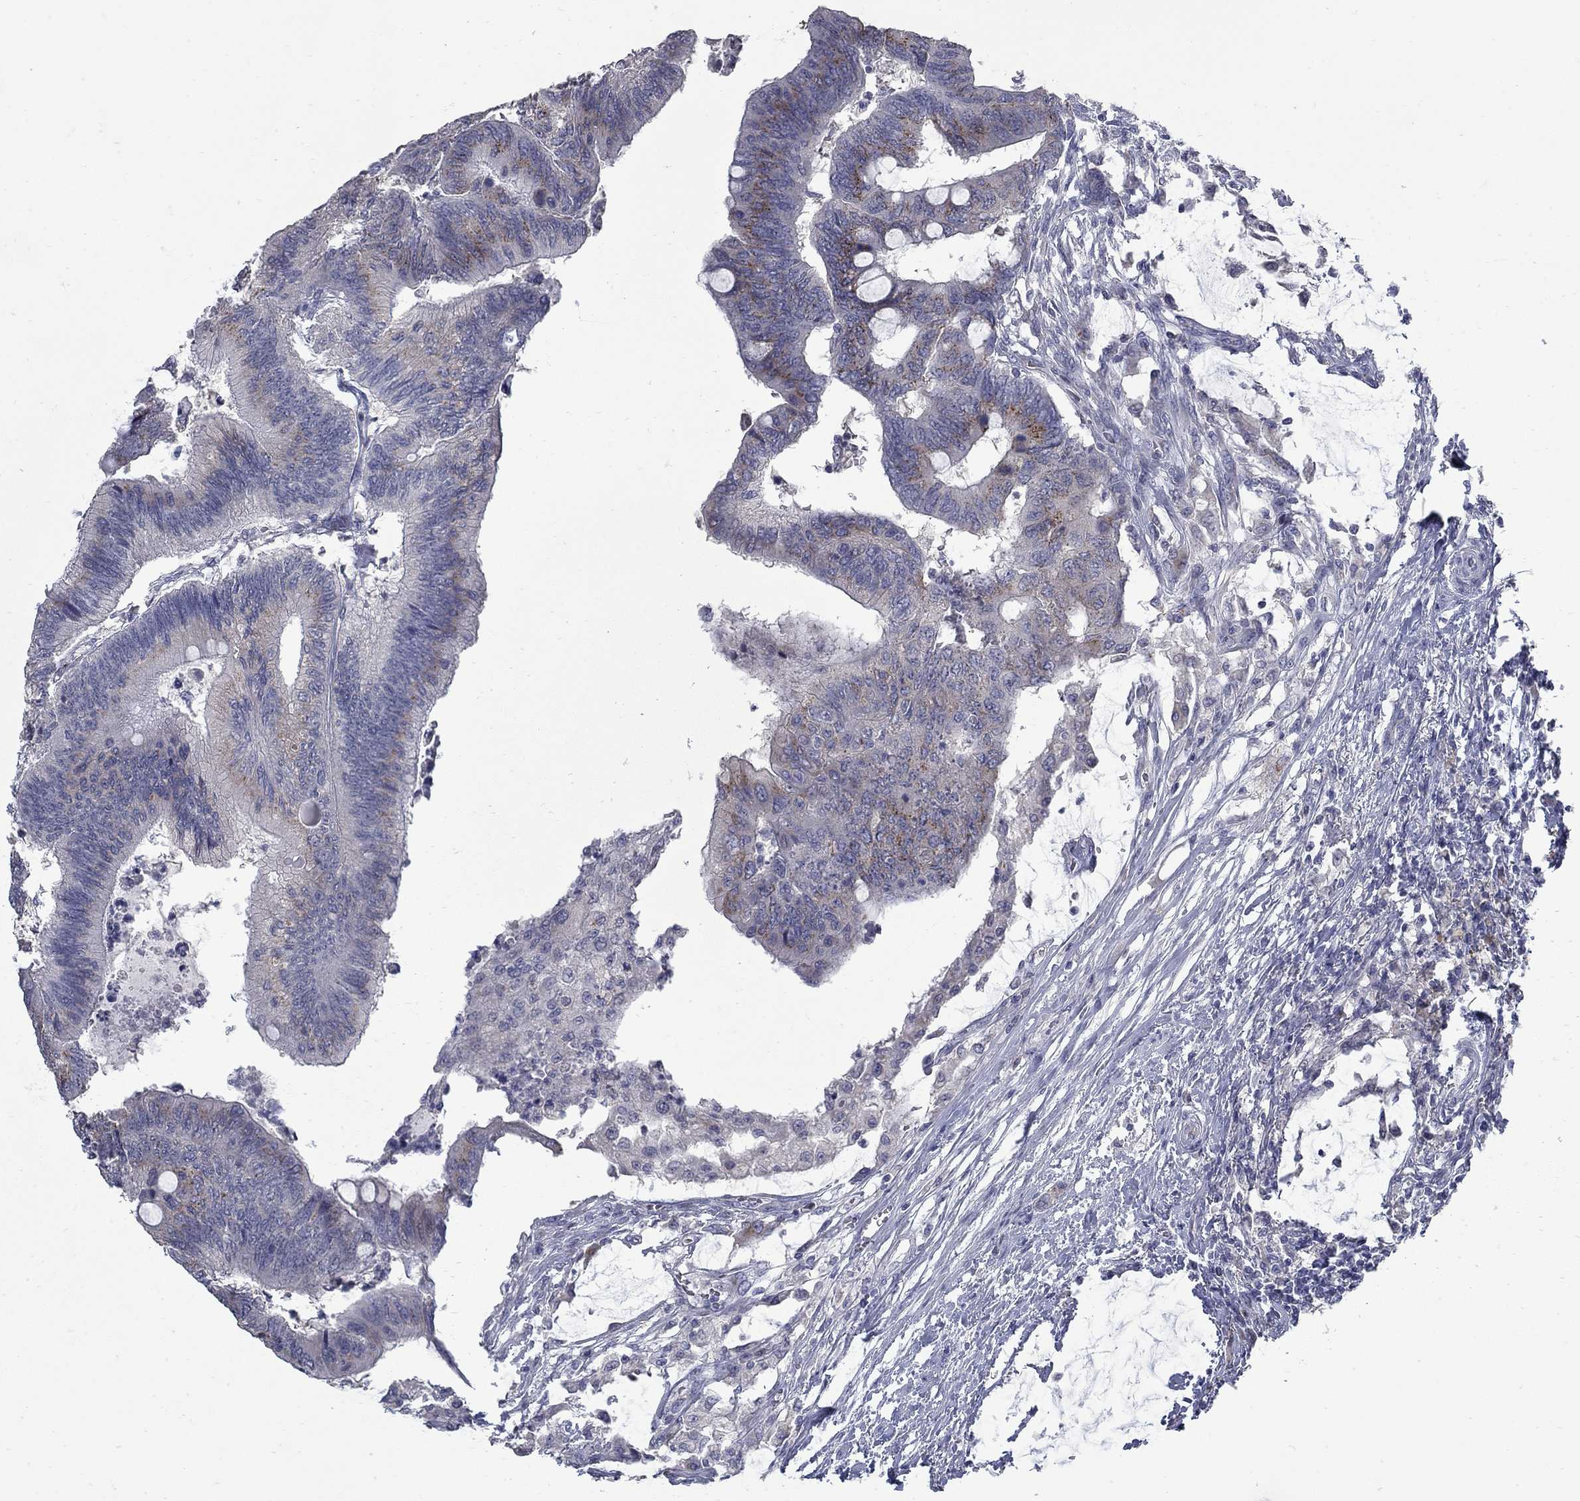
{"staining": {"intensity": "moderate", "quantity": "<25%", "location": "cytoplasmic/membranous"}, "tissue": "colorectal cancer", "cell_type": "Tumor cells", "image_type": "cancer", "snomed": [{"axis": "morphology", "description": "Normal tissue, NOS"}, {"axis": "morphology", "description": "Adenocarcinoma, NOS"}, {"axis": "topography", "description": "Rectum"}, {"axis": "topography", "description": "Peripheral nerve tissue"}], "caption": "Adenocarcinoma (colorectal) tissue exhibits moderate cytoplasmic/membranous expression in approximately <25% of tumor cells (Stains: DAB in brown, nuclei in blue, Microscopy: brightfield microscopy at high magnification).", "gene": "KIAA0319L", "patient": {"sex": "male", "age": 92}}